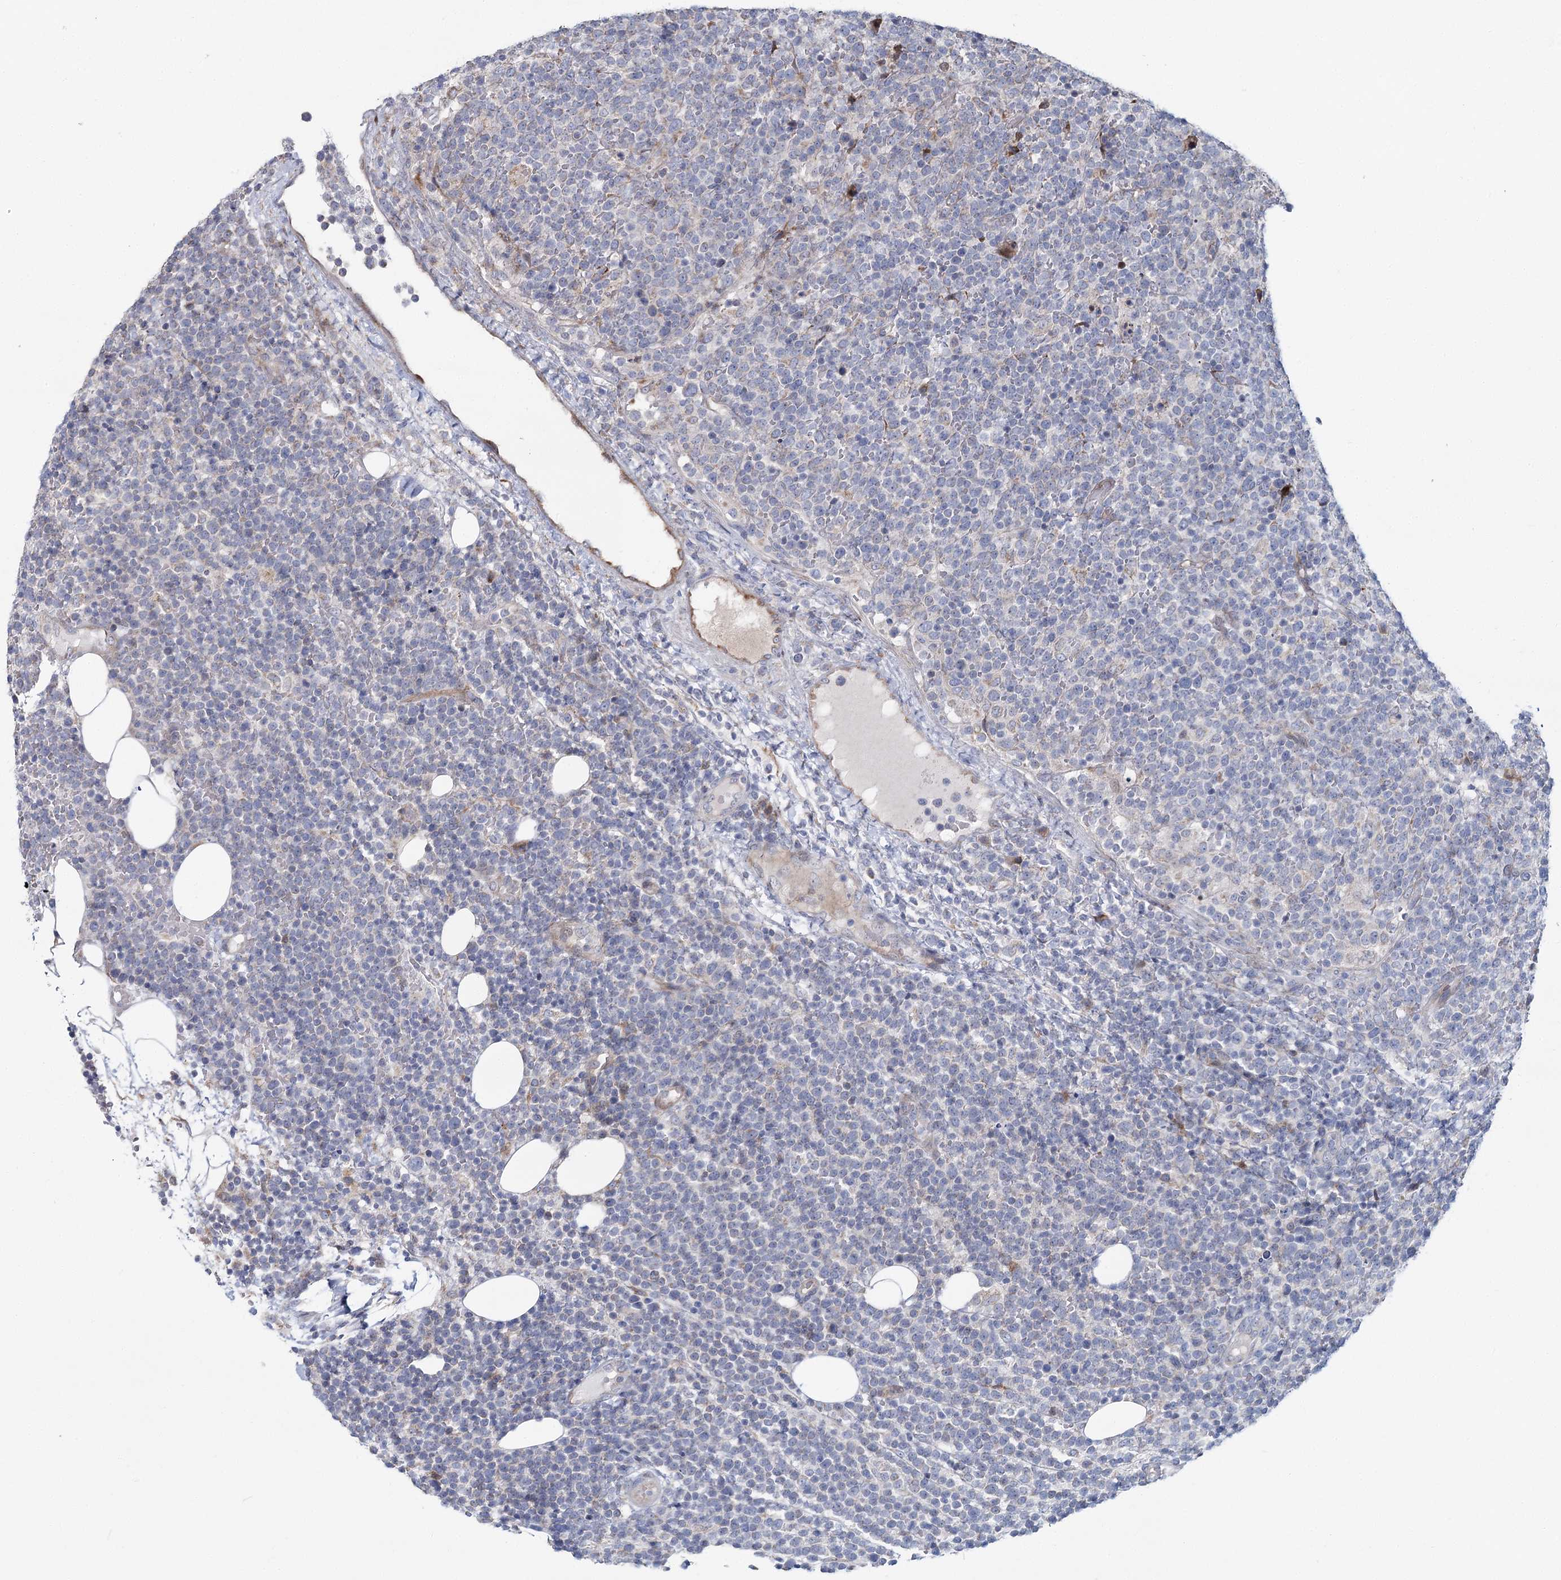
{"staining": {"intensity": "negative", "quantity": "none", "location": "none"}, "tissue": "lymphoma", "cell_type": "Tumor cells", "image_type": "cancer", "snomed": [{"axis": "morphology", "description": "Malignant lymphoma, non-Hodgkin's type, High grade"}, {"axis": "topography", "description": "Lymph node"}], "caption": "Lymphoma was stained to show a protein in brown. There is no significant positivity in tumor cells. (Immunohistochemistry, brightfield microscopy, high magnification).", "gene": "CPLANE1", "patient": {"sex": "male", "age": 61}}